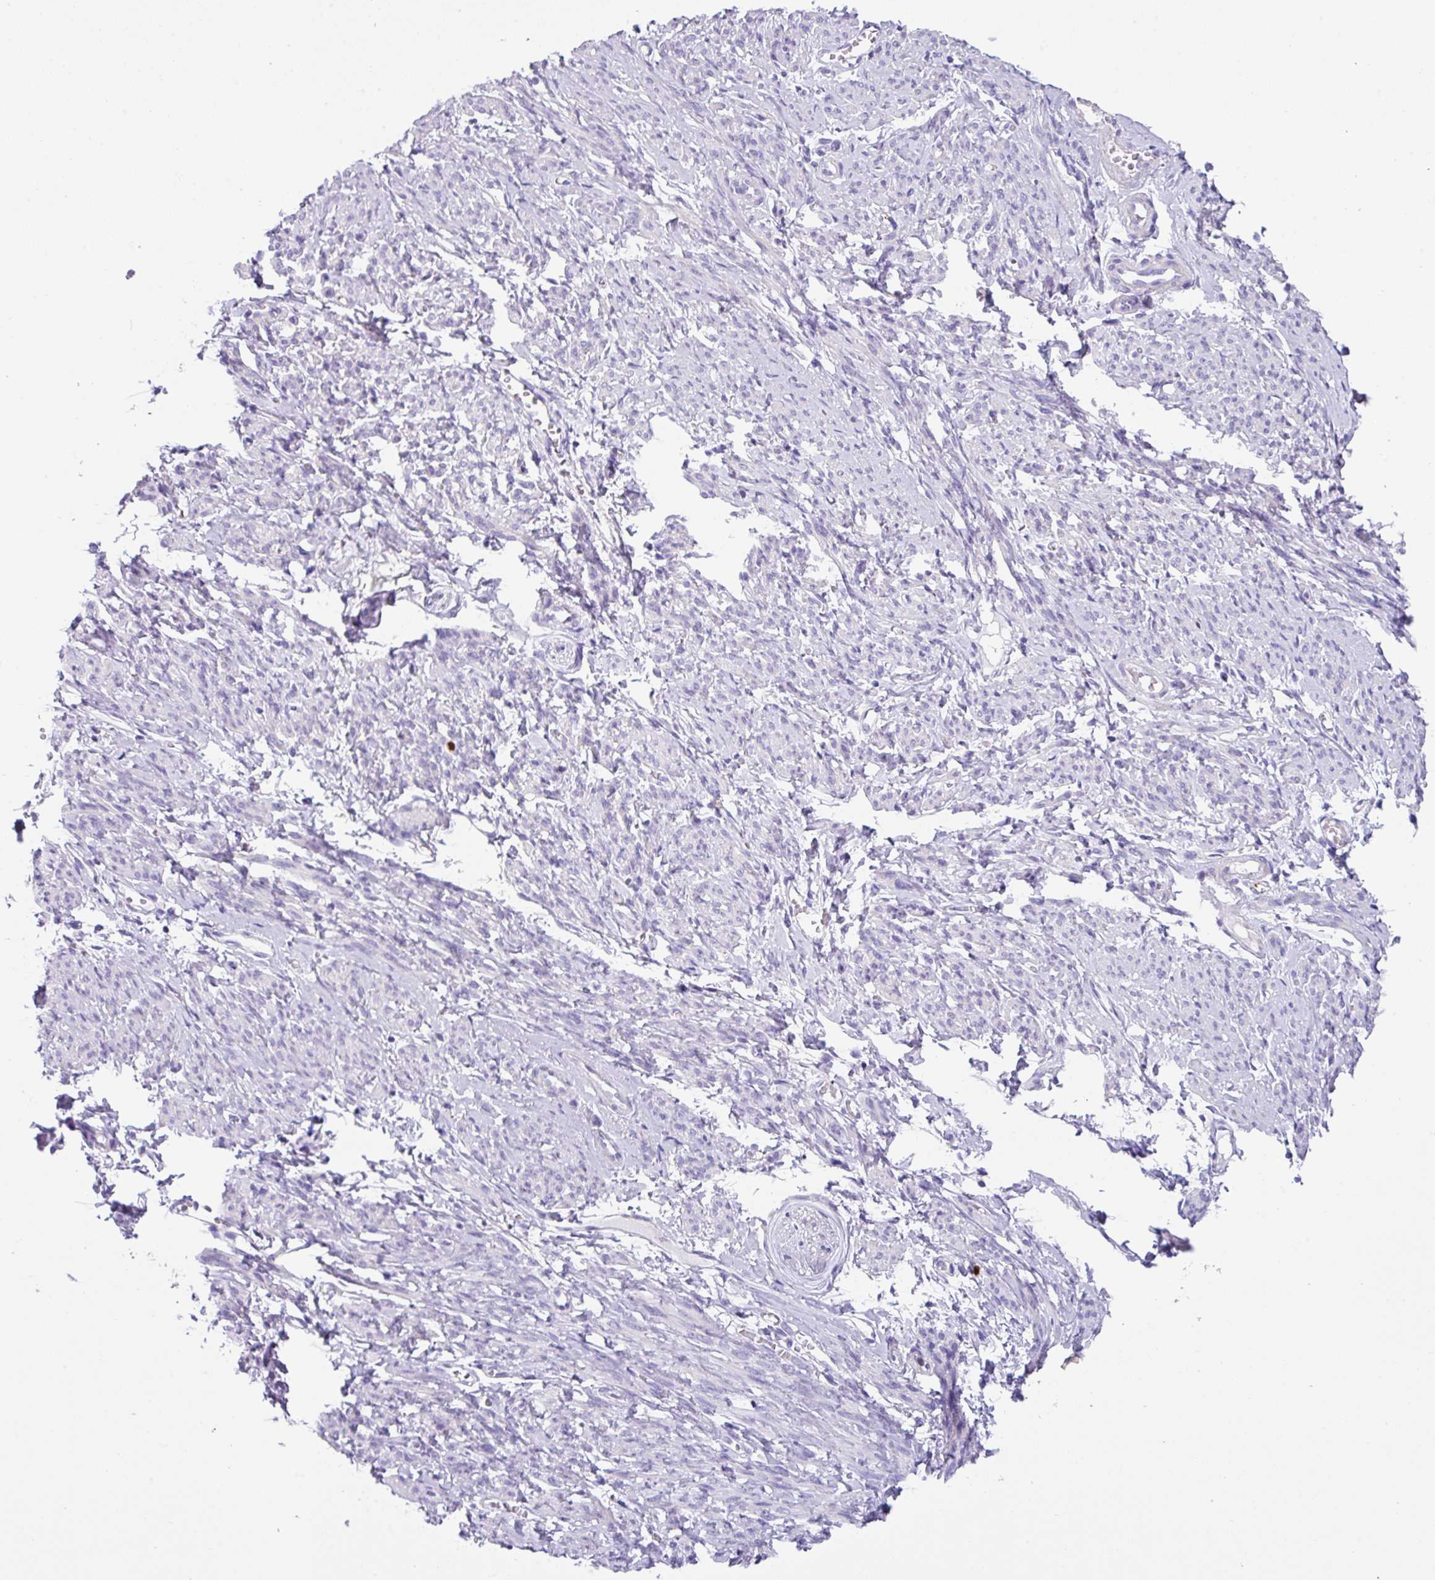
{"staining": {"intensity": "negative", "quantity": "none", "location": "none"}, "tissue": "smooth muscle", "cell_type": "Smooth muscle cells", "image_type": "normal", "snomed": [{"axis": "morphology", "description": "Normal tissue, NOS"}, {"axis": "topography", "description": "Smooth muscle"}], "caption": "IHC of unremarkable smooth muscle demonstrates no staining in smooth muscle cells.", "gene": "SH2D3C", "patient": {"sex": "female", "age": 65}}